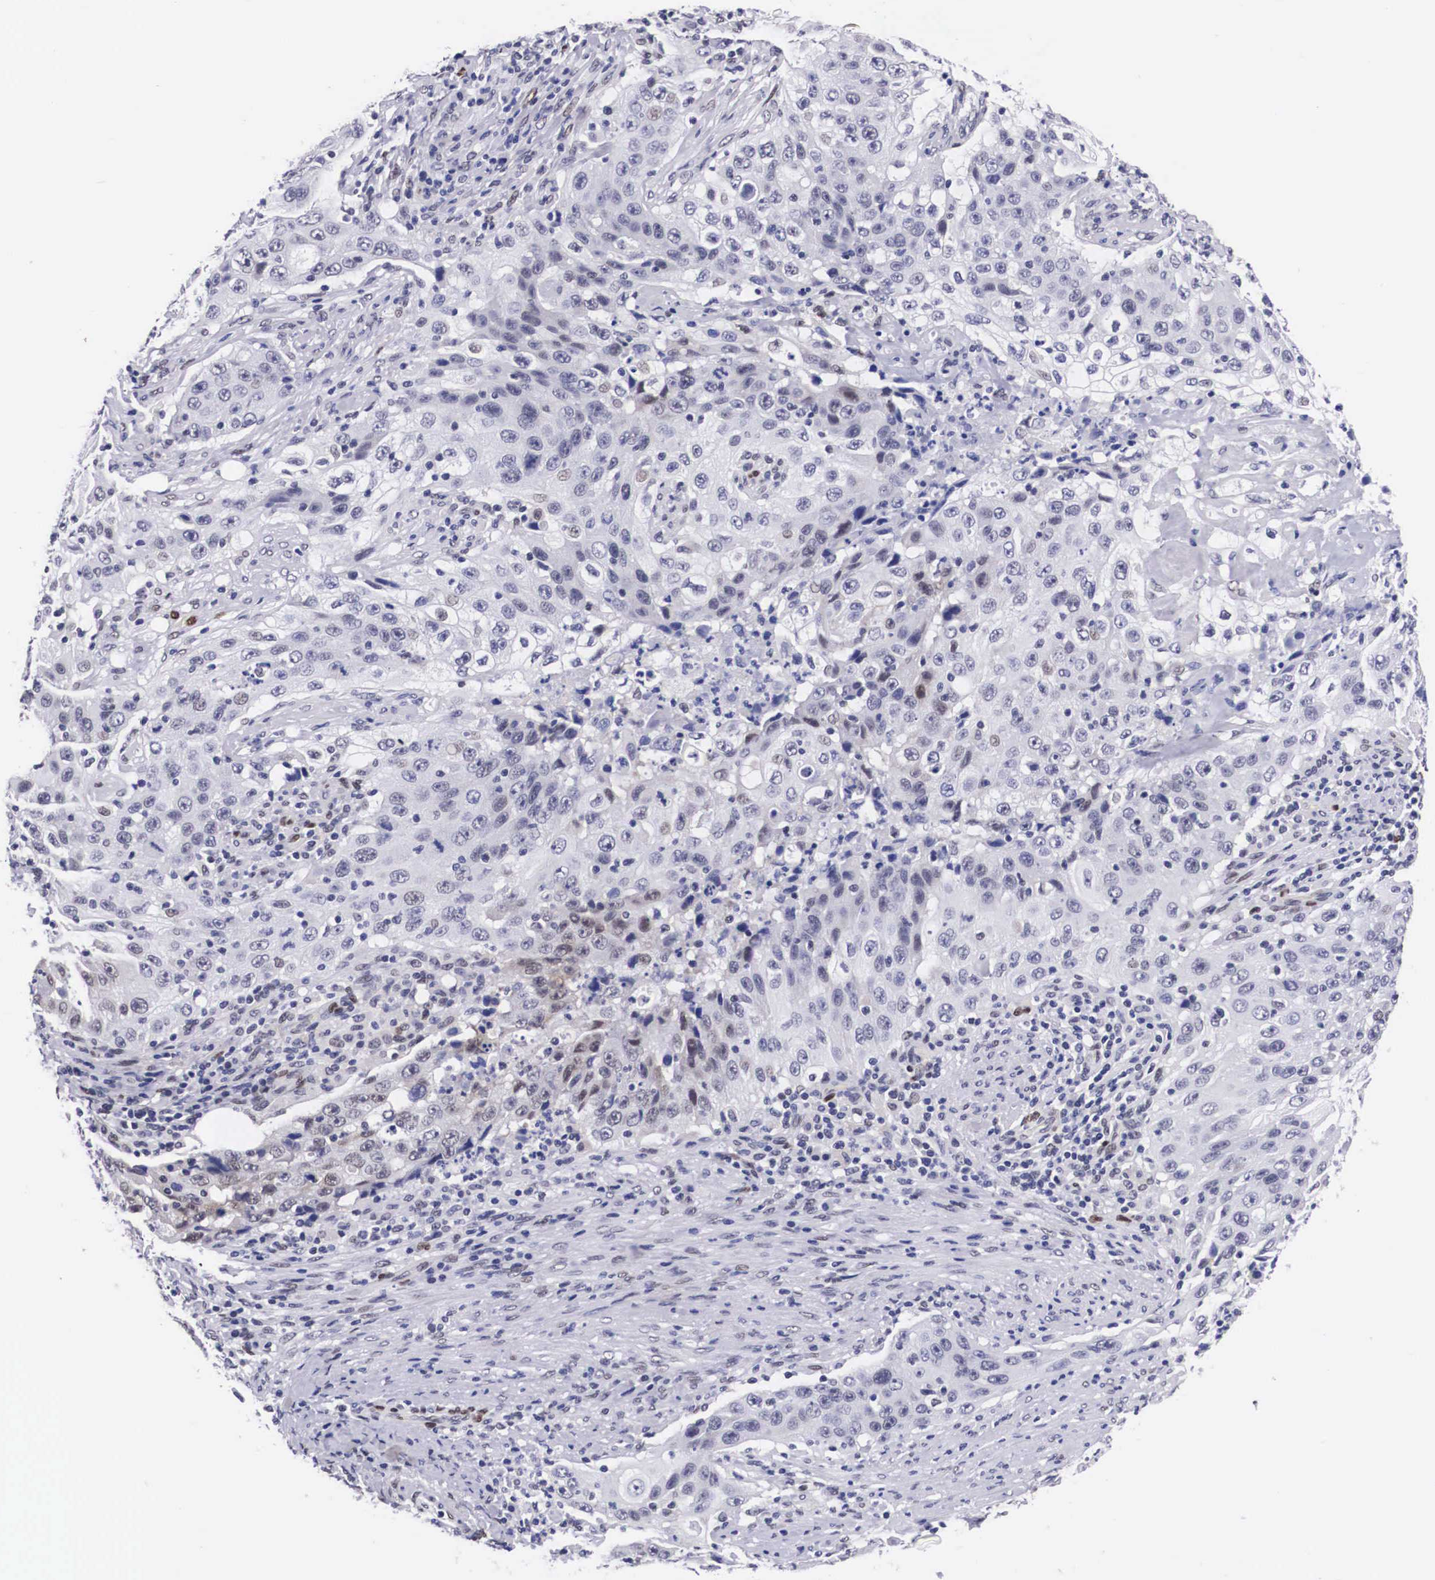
{"staining": {"intensity": "weak", "quantity": "<25%", "location": "nuclear"}, "tissue": "lung cancer", "cell_type": "Tumor cells", "image_type": "cancer", "snomed": [{"axis": "morphology", "description": "Squamous cell carcinoma, NOS"}, {"axis": "topography", "description": "Lung"}], "caption": "Tumor cells are negative for protein expression in human lung squamous cell carcinoma.", "gene": "KHDRBS3", "patient": {"sex": "male", "age": 64}}